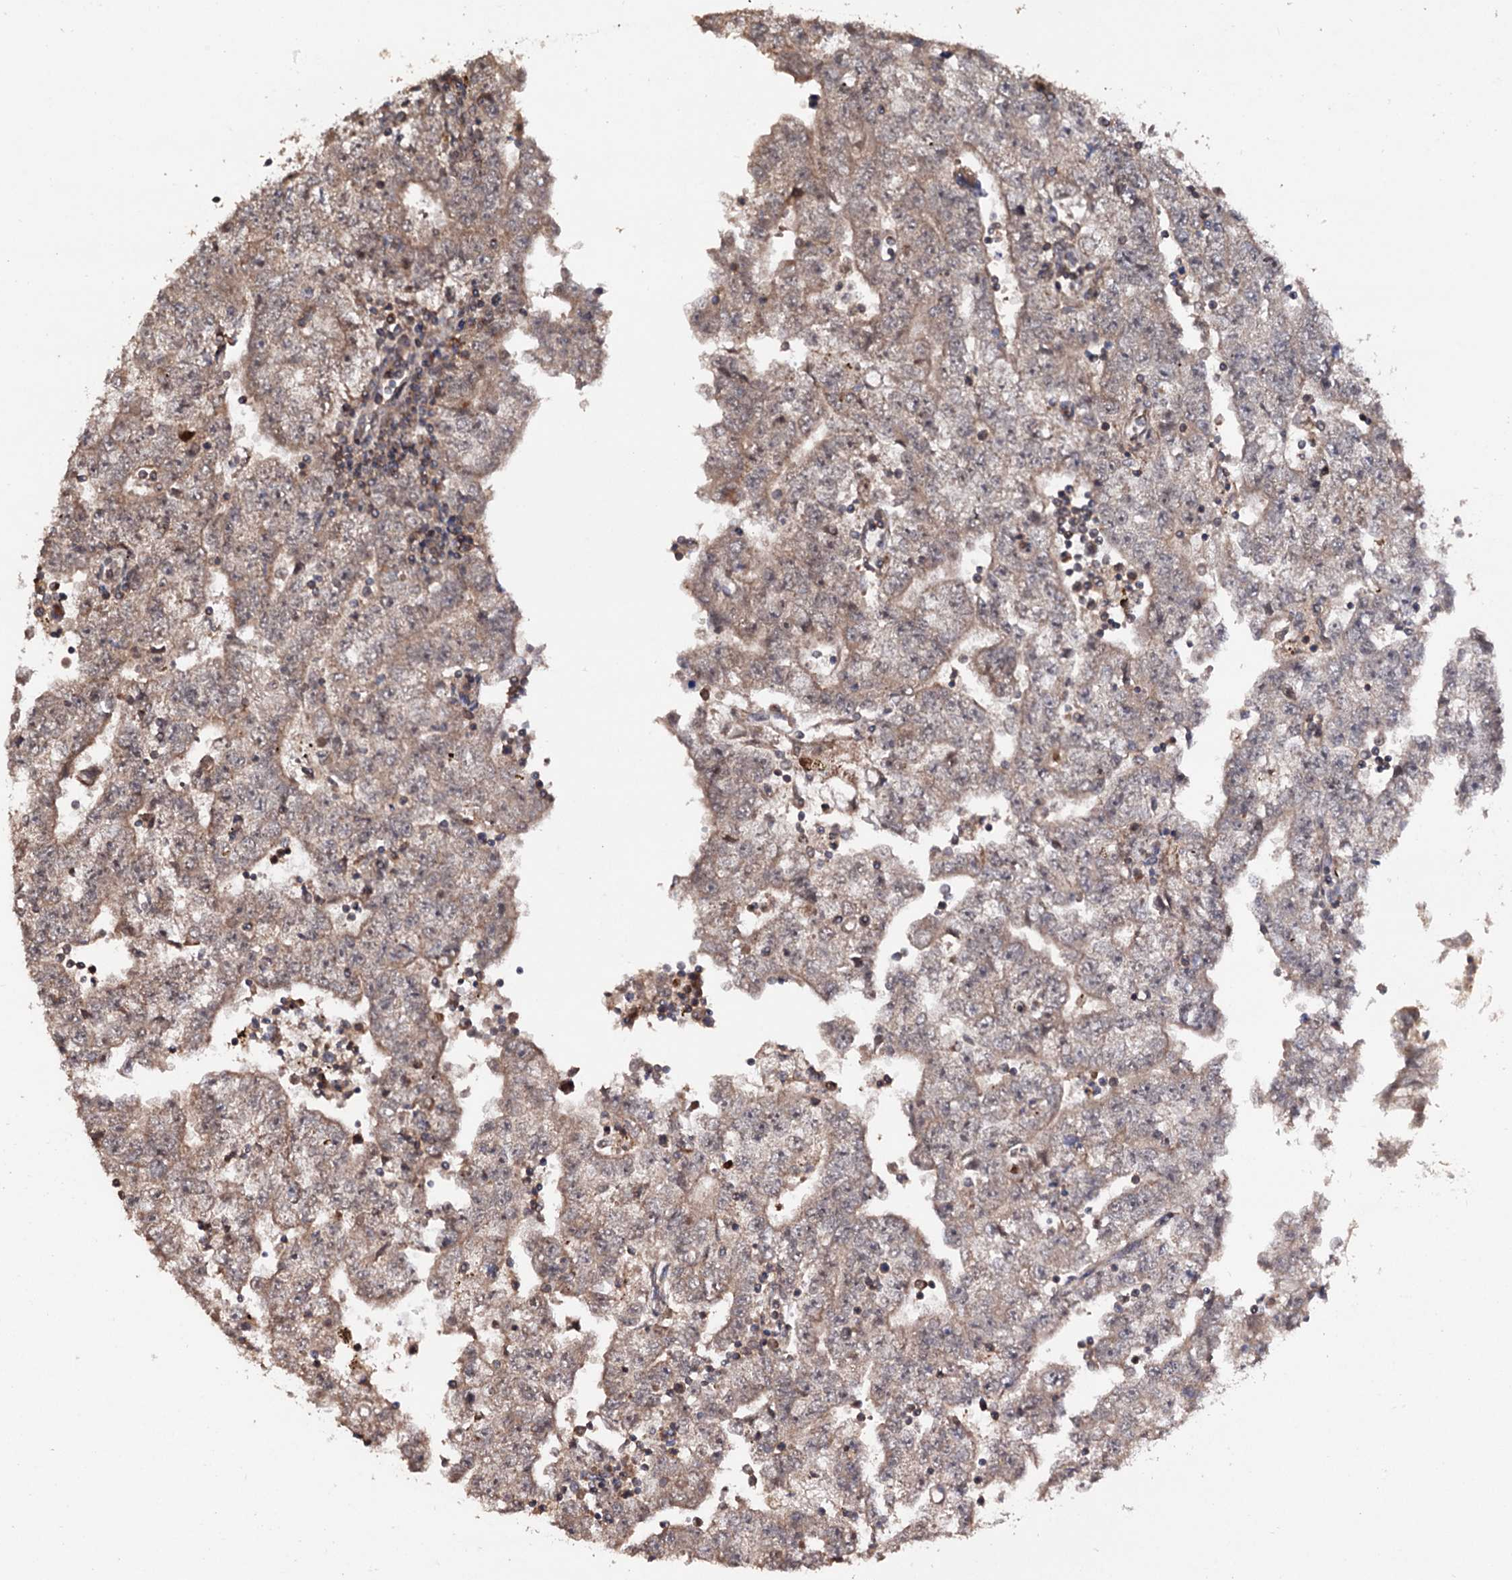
{"staining": {"intensity": "weak", "quantity": ">75%", "location": "cytoplasmic/membranous"}, "tissue": "testis cancer", "cell_type": "Tumor cells", "image_type": "cancer", "snomed": [{"axis": "morphology", "description": "Carcinoma, Embryonal, NOS"}, {"axis": "topography", "description": "Testis"}], "caption": "An image of human testis embryonal carcinoma stained for a protein reveals weak cytoplasmic/membranous brown staining in tumor cells.", "gene": "KLF5", "patient": {"sex": "male", "age": 25}}